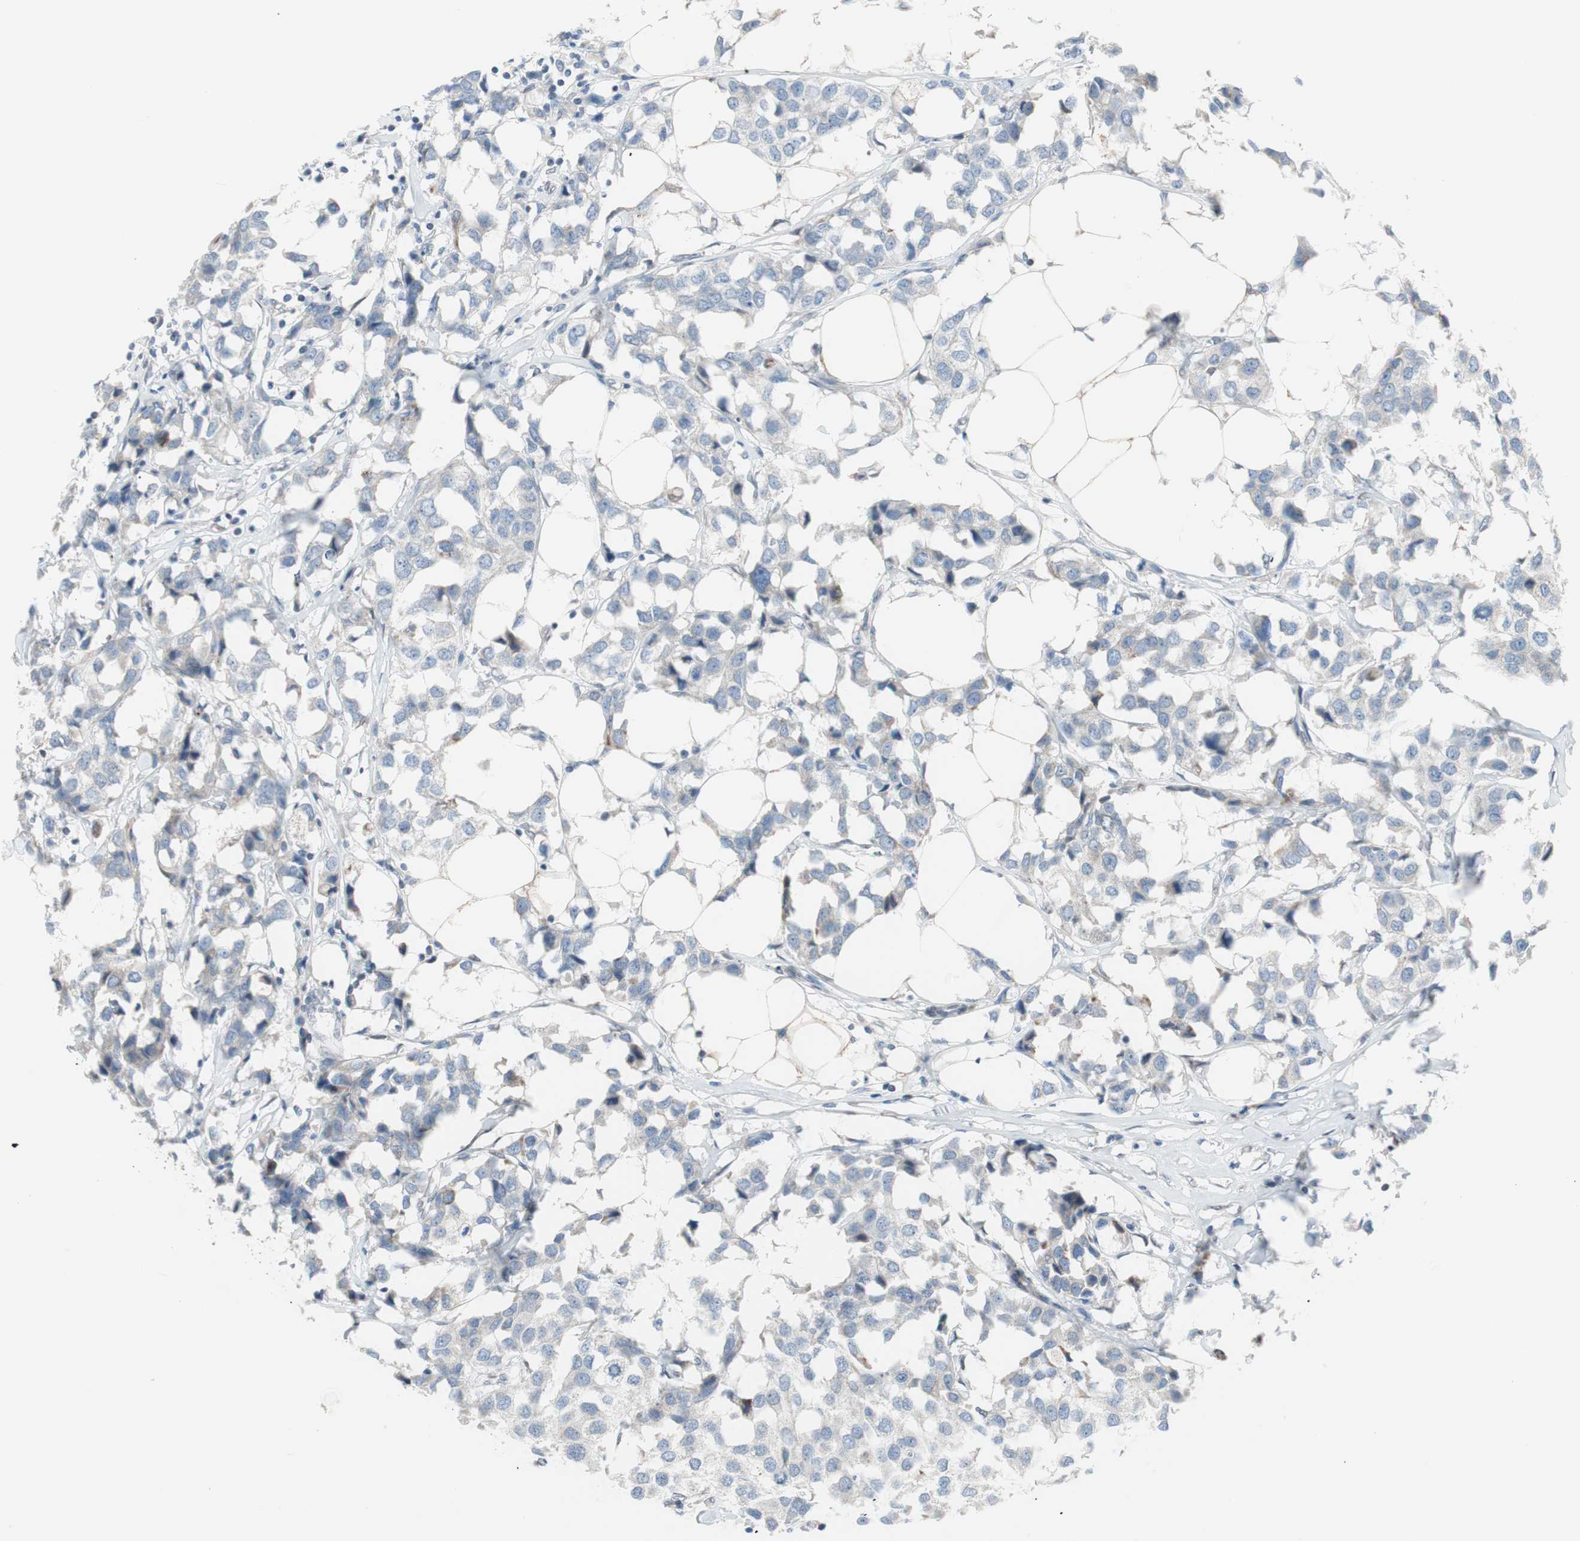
{"staining": {"intensity": "negative", "quantity": "none", "location": "none"}, "tissue": "breast cancer", "cell_type": "Tumor cells", "image_type": "cancer", "snomed": [{"axis": "morphology", "description": "Duct carcinoma"}, {"axis": "topography", "description": "Breast"}], "caption": "Breast cancer (invasive ductal carcinoma) was stained to show a protein in brown. There is no significant expression in tumor cells.", "gene": "ARNT2", "patient": {"sex": "female", "age": 80}}